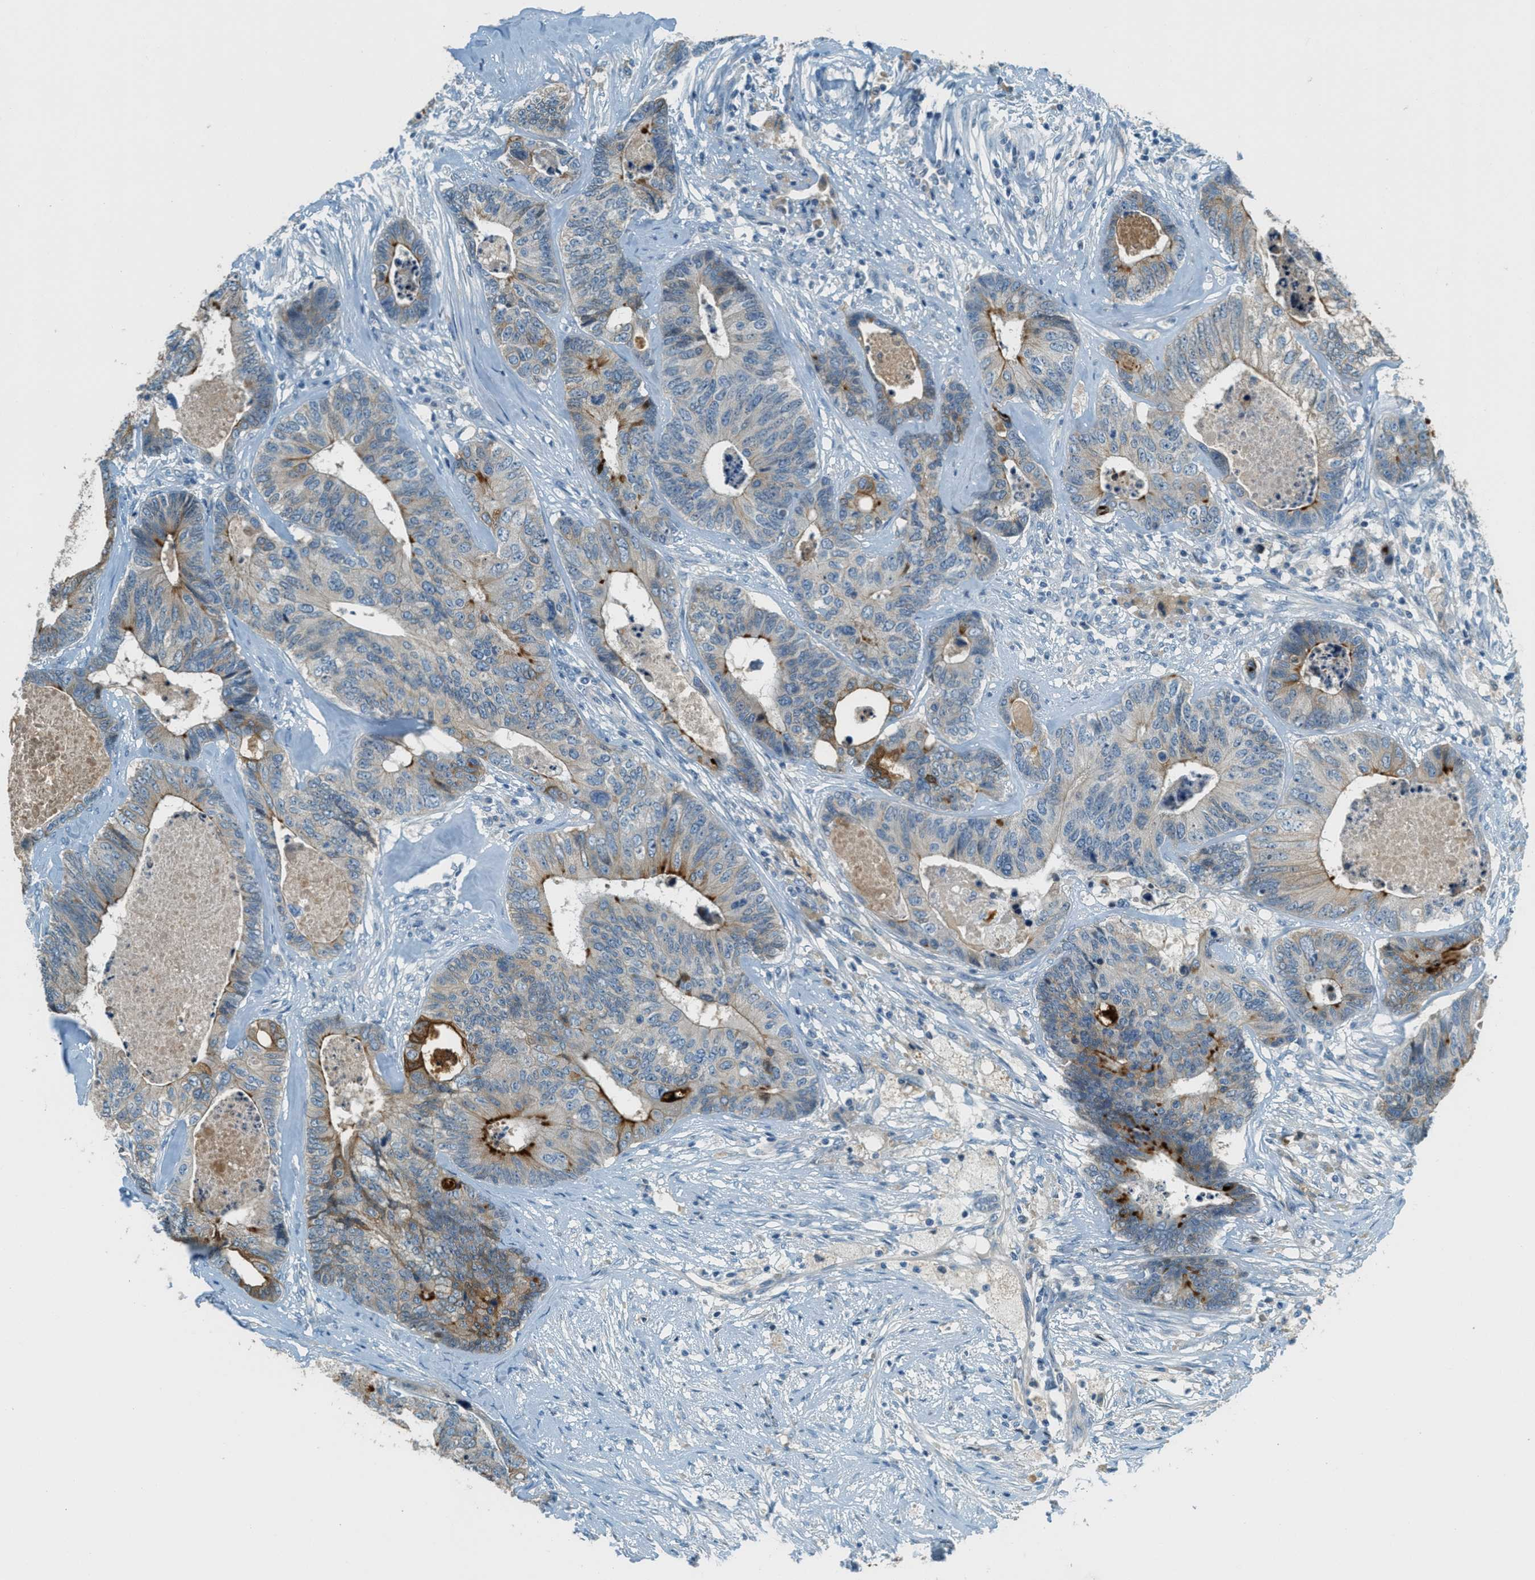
{"staining": {"intensity": "strong", "quantity": "<25%", "location": "cytoplasmic/membranous"}, "tissue": "colorectal cancer", "cell_type": "Tumor cells", "image_type": "cancer", "snomed": [{"axis": "morphology", "description": "Adenocarcinoma, NOS"}, {"axis": "topography", "description": "Colon"}], "caption": "About <25% of tumor cells in human adenocarcinoma (colorectal) demonstrate strong cytoplasmic/membranous protein staining as visualized by brown immunohistochemical staining.", "gene": "MSLN", "patient": {"sex": "female", "age": 67}}